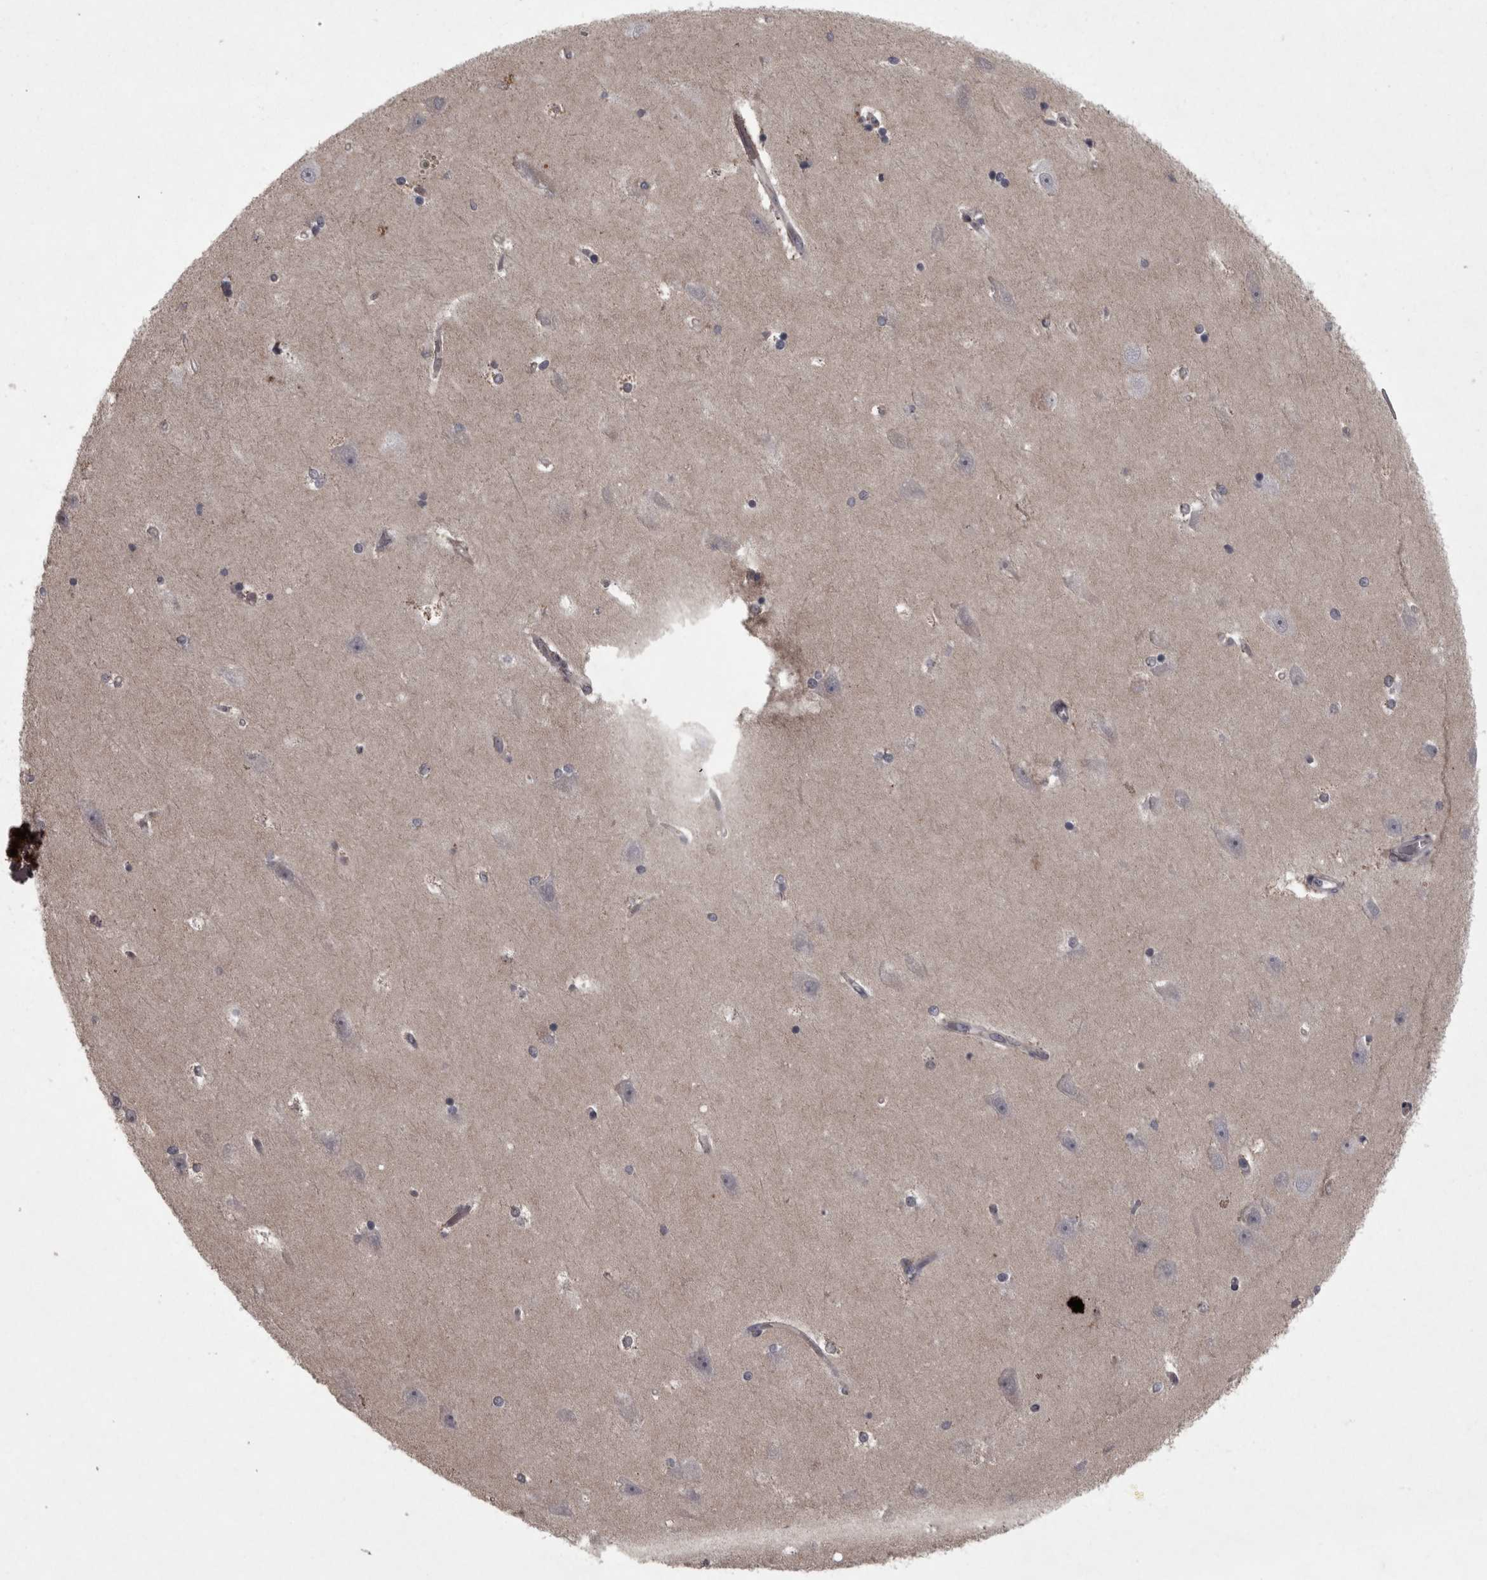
{"staining": {"intensity": "moderate", "quantity": "<25%", "location": "cytoplasmic/membranous"}, "tissue": "hippocampus", "cell_type": "Glial cells", "image_type": "normal", "snomed": [{"axis": "morphology", "description": "Normal tissue, NOS"}, {"axis": "topography", "description": "Hippocampus"}], "caption": "The immunohistochemical stain highlights moderate cytoplasmic/membranous expression in glial cells of normal hippocampus.", "gene": "PCDH17", "patient": {"sex": "male", "age": 45}}